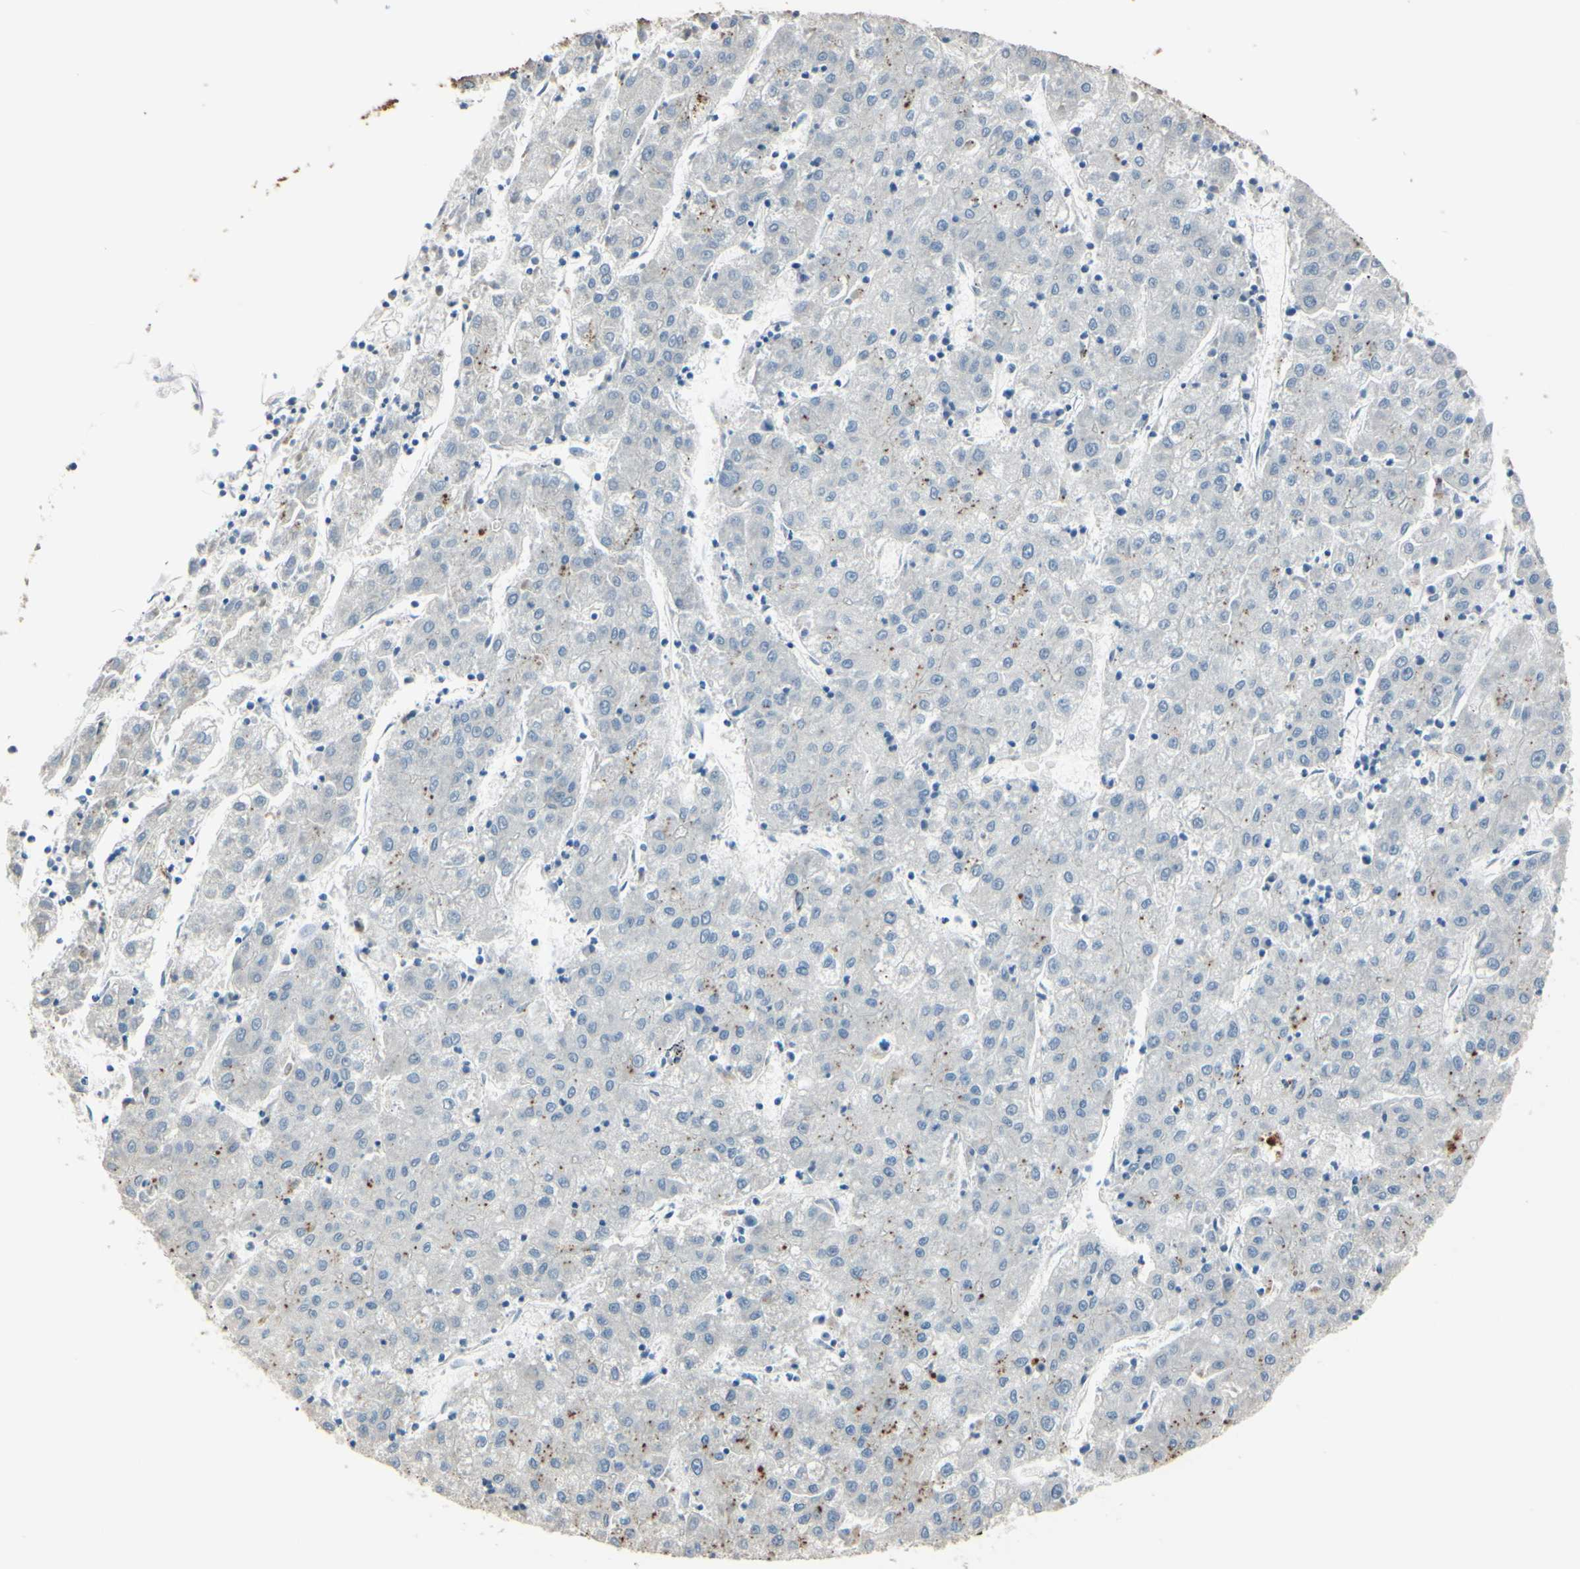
{"staining": {"intensity": "negative", "quantity": "none", "location": "none"}, "tissue": "liver cancer", "cell_type": "Tumor cells", "image_type": "cancer", "snomed": [{"axis": "morphology", "description": "Carcinoma, Hepatocellular, NOS"}, {"axis": "topography", "description": "Liver"}], "caption": "High magnification brightfield microscopy of liver hepatocellular carcinoma stained with DAB (3,3'-diaminobenzidine) (brown) and counterstained with hematoxylin (blue): tumor cells show no significant staining.", "gene": "ANGPTL1", "patient": {"sex": "male", "age": 72}}